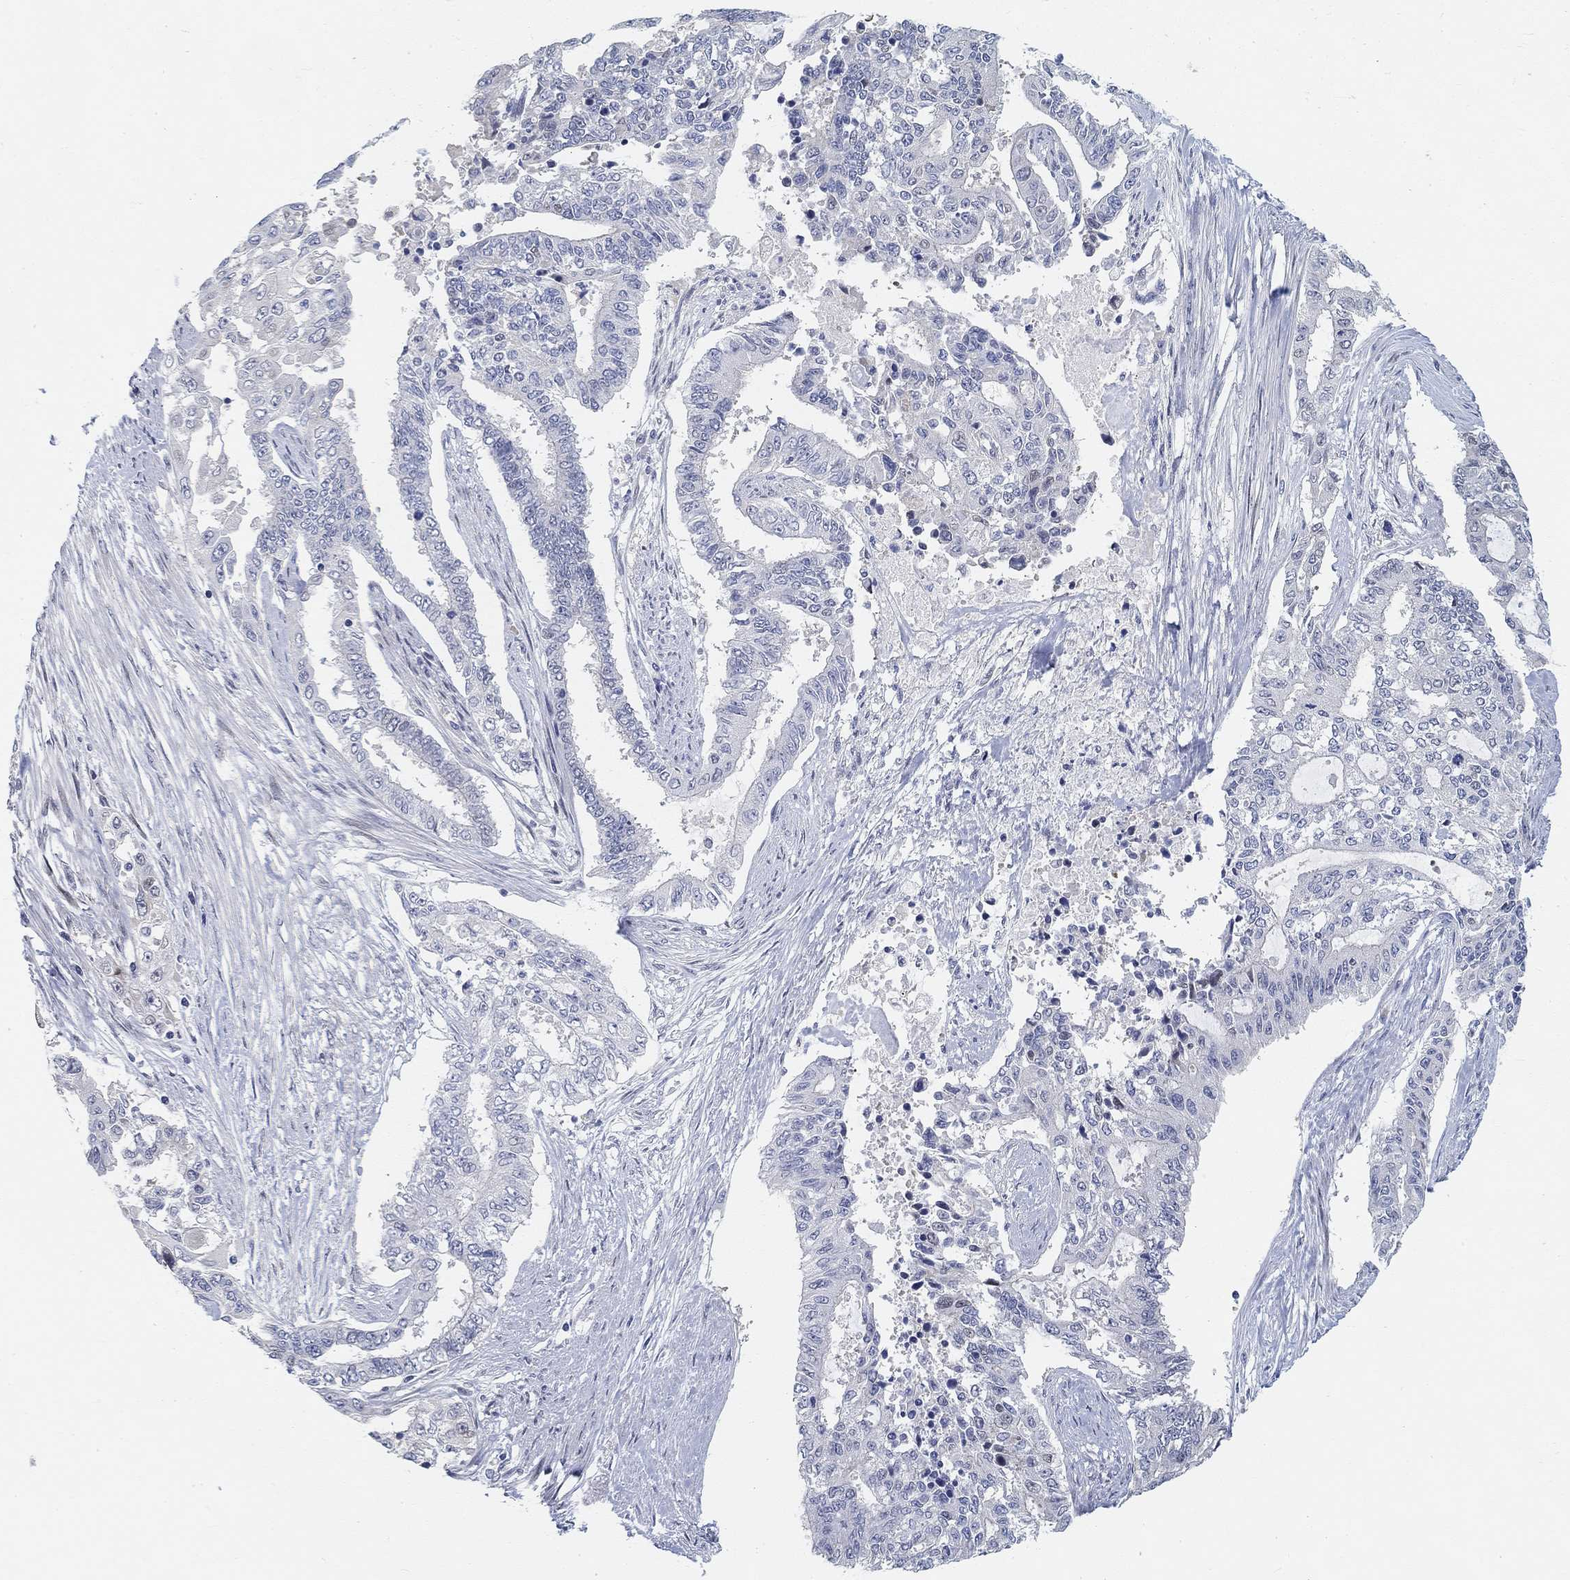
{"staining": {"intensity": "negative", "quantity": "none", "location": "none"}, "tissue": "endometrial cancer", "cell_type": "Tumor cells", "image_type": "cancer", "snomed": [{"axis": "morphology", "description": "Adenocarcinoma, NOS"}, {"axis": "topography", "description": "Uterus"}], "caption": "Tumor cells are negative for protein expression in human endometrial cancer (adenocarcinoma).", "gene": "SNTG2", "patient": {"sex": "female", "age": 59}}